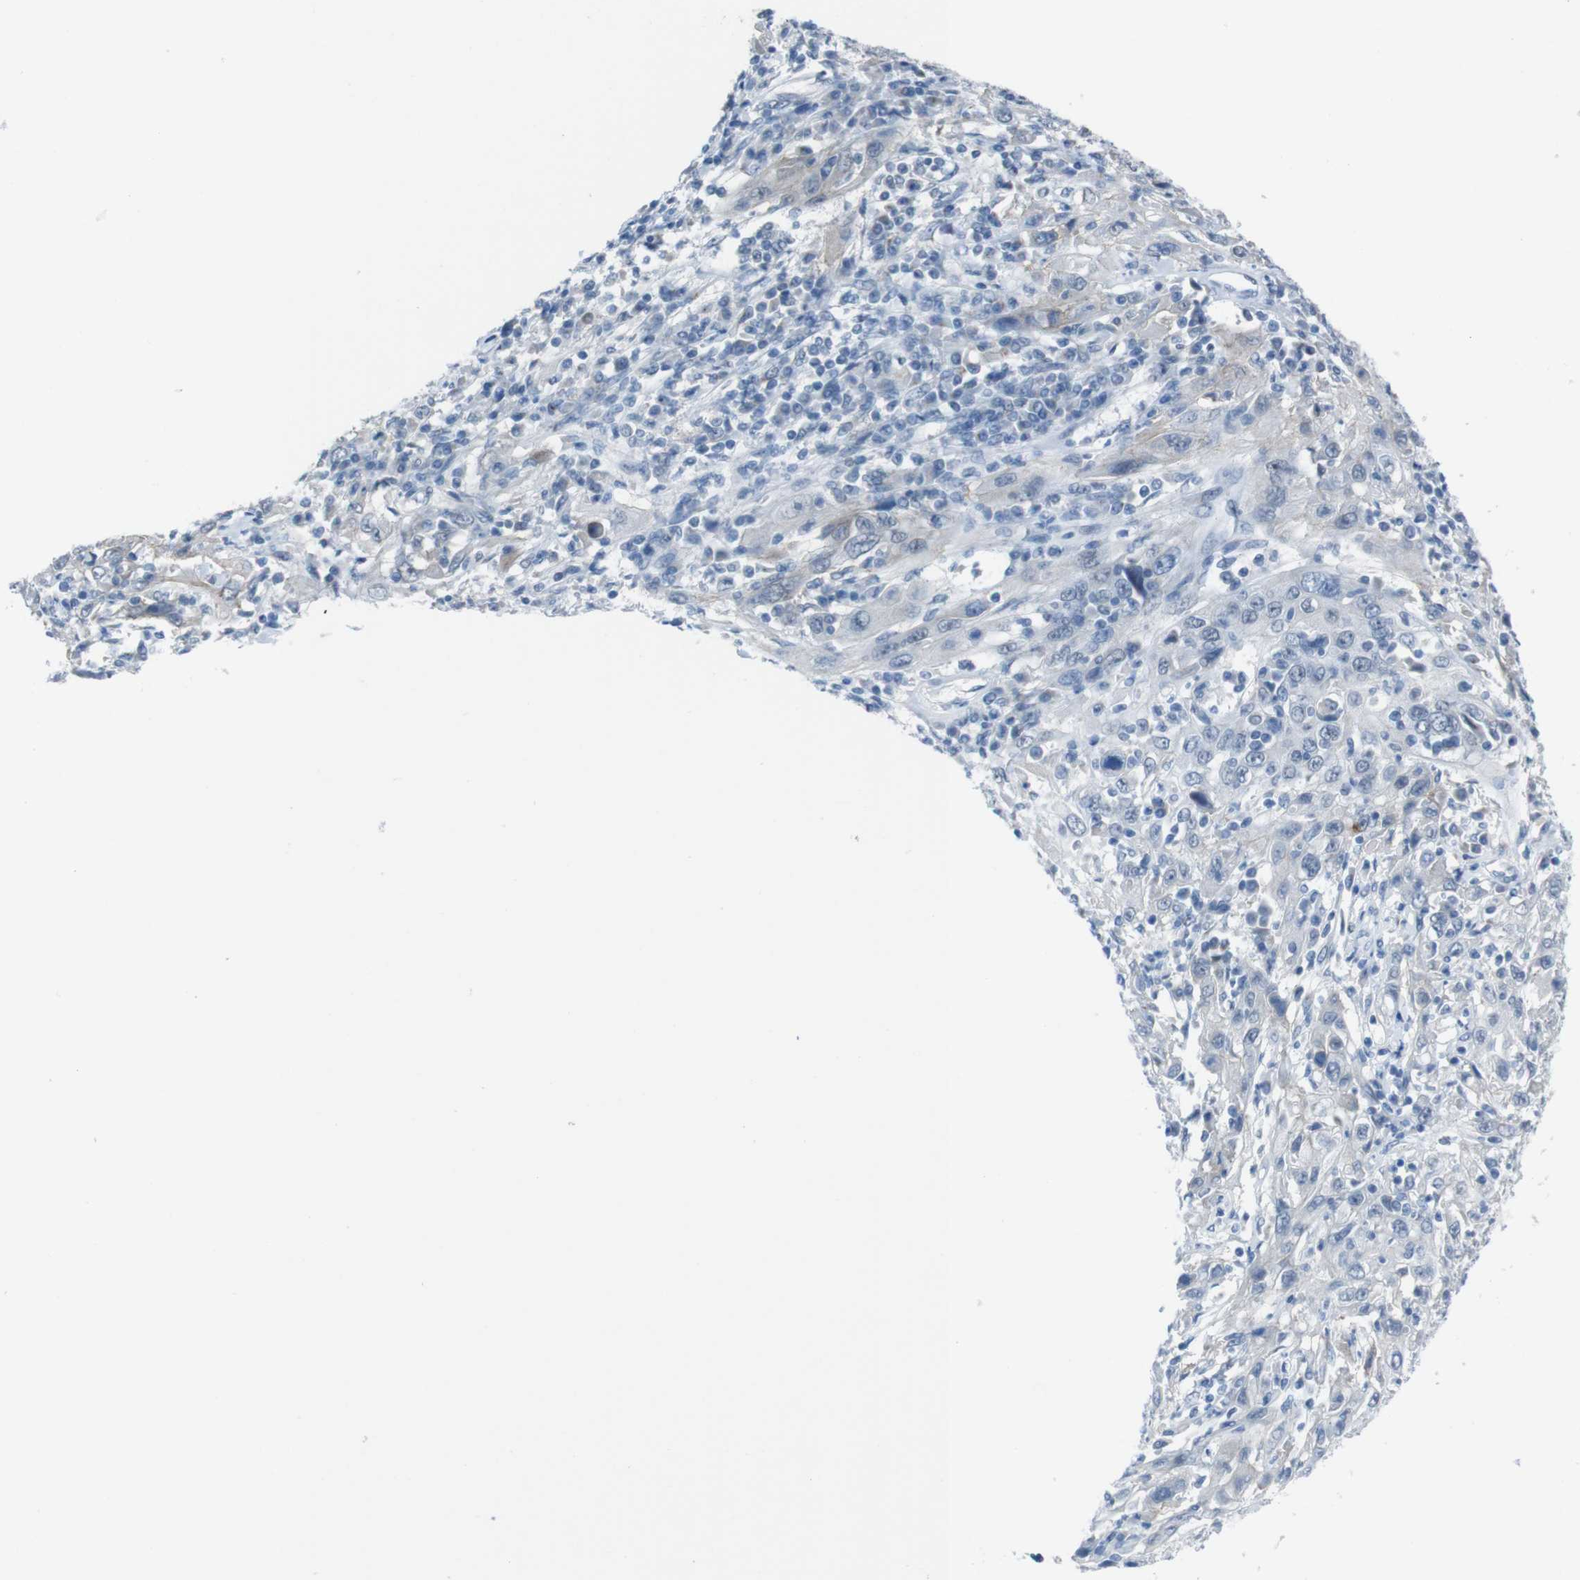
{"staining": {"intensity": "negative", "quantity": "none", "location": "none"}, "tissue": "cervical cancer", "cell_type": "Tumor cells", "image_type": "cancer", "snomed": [{"axis": "morphology", "description": "Squamous cell carcinoma, NOS"}, {"axis": "topography", "description": "Cervix"}], "caption": "A high-resolution micrograph shows immunohistochemistry (IHC) staining of cervical cancer (squamous cell carcinoma), which exhibits no significant expression in tumor cells.", "gene": "CDHR2", "patient": {"sex": "female", "age": 46}}